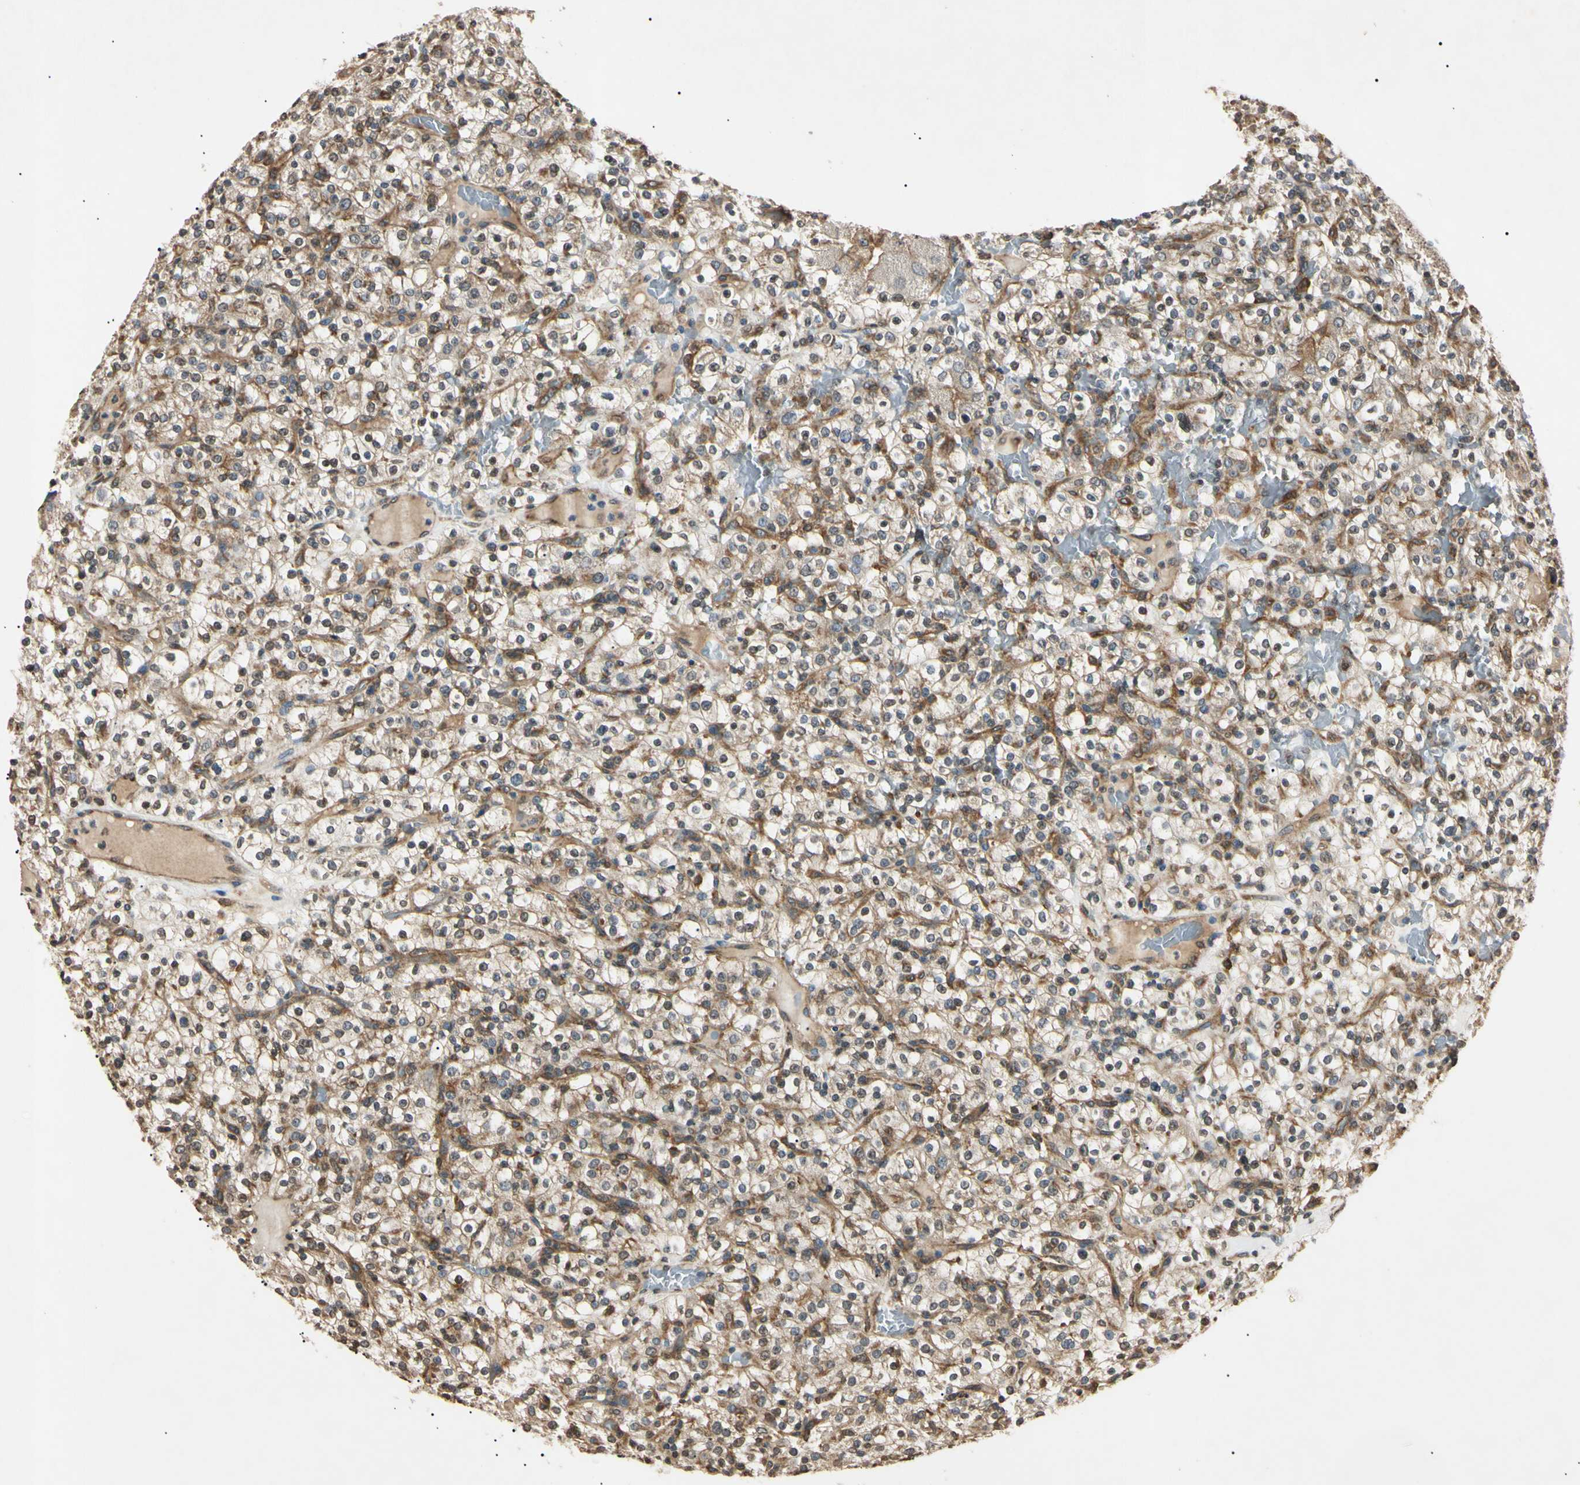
{"staining": {"intensity": "weak", "quantity": "25%-75%", "location": "cytoplasmic/membranous"}, "tissue": "renal cancer", "cell_type": "Tumor cells", "image_type": "cancer", "snomed": [{"axis": "morphology", "description": "Normal tissue, NOS"}, {"axis": "morphology", "description": "Adenocarcinoma, NOS"}, {"axis": "topography", "description": "Kidney"}], "caption": "Renal cancer (adenocarcinoma) stained with a protein marker shows weak staining in tumor cells.", "gene": "EPN1", "patient": {"sex": "female", "age": 72}}